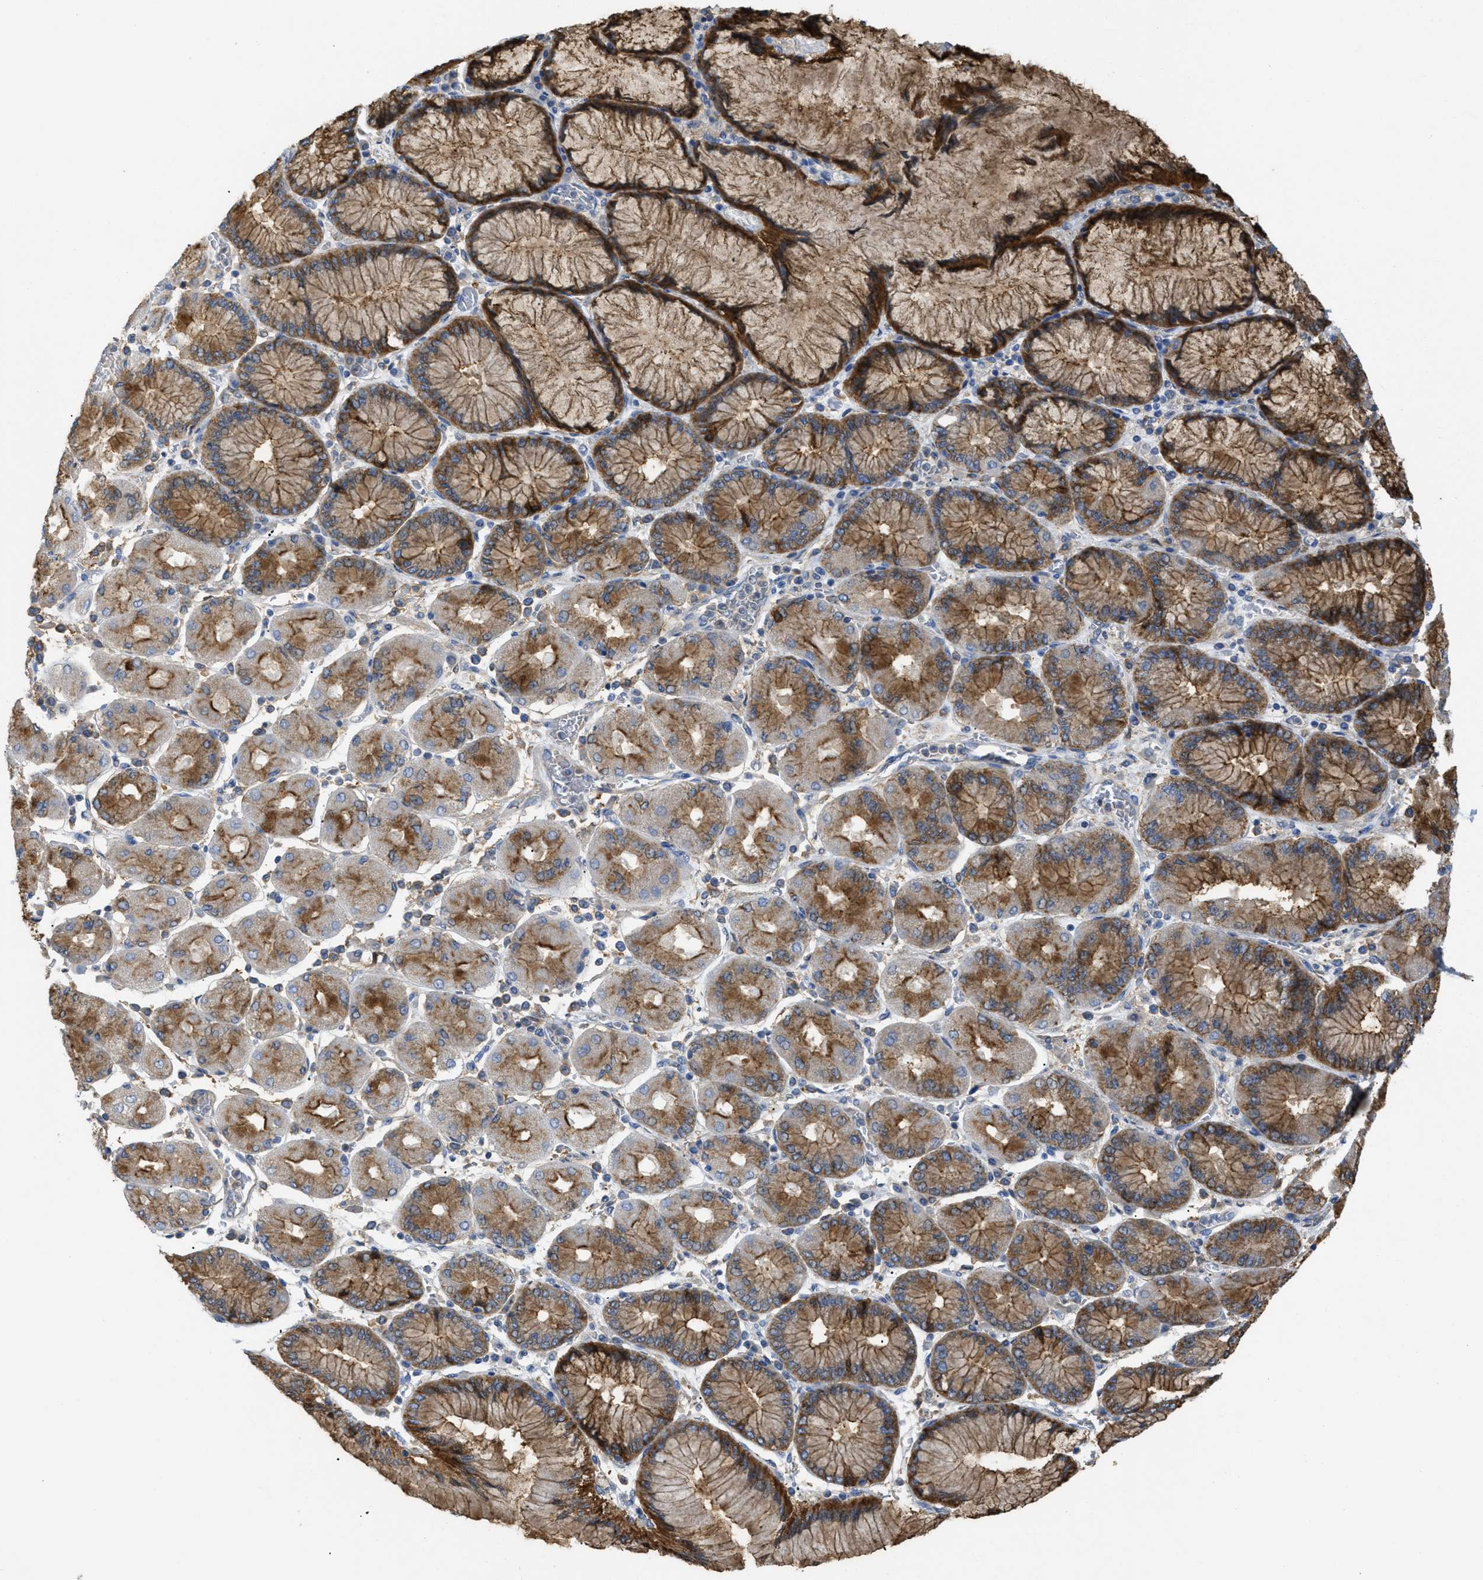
{"staining": {"intensity": "moderate", "quantity": ">75%", "location": "cytoplasmic/membranous"}, "tissue": "stomach cancer", "cell_type": "Tumor cells", "image_type": "cancer", "snomed": [{"axis": "morphology", "description": "Normal tissue, NOS"}, {"axis": "morphology", "description": "Adenocarcinoma, NOS"}, {"axis": "topography", "description": "Stomach, upper"}, {"axis": "topography", "description": "Stomach"}], "caption": "Stomach cancer (adenocarcinoma) was stained to show a protein in brown. There is medium levels of moderate cytoplasmic/membranous positivity in about >75% of tumor cells.", "gene": "ANXA4", "patient": {"sex": "male", "age": 59}}